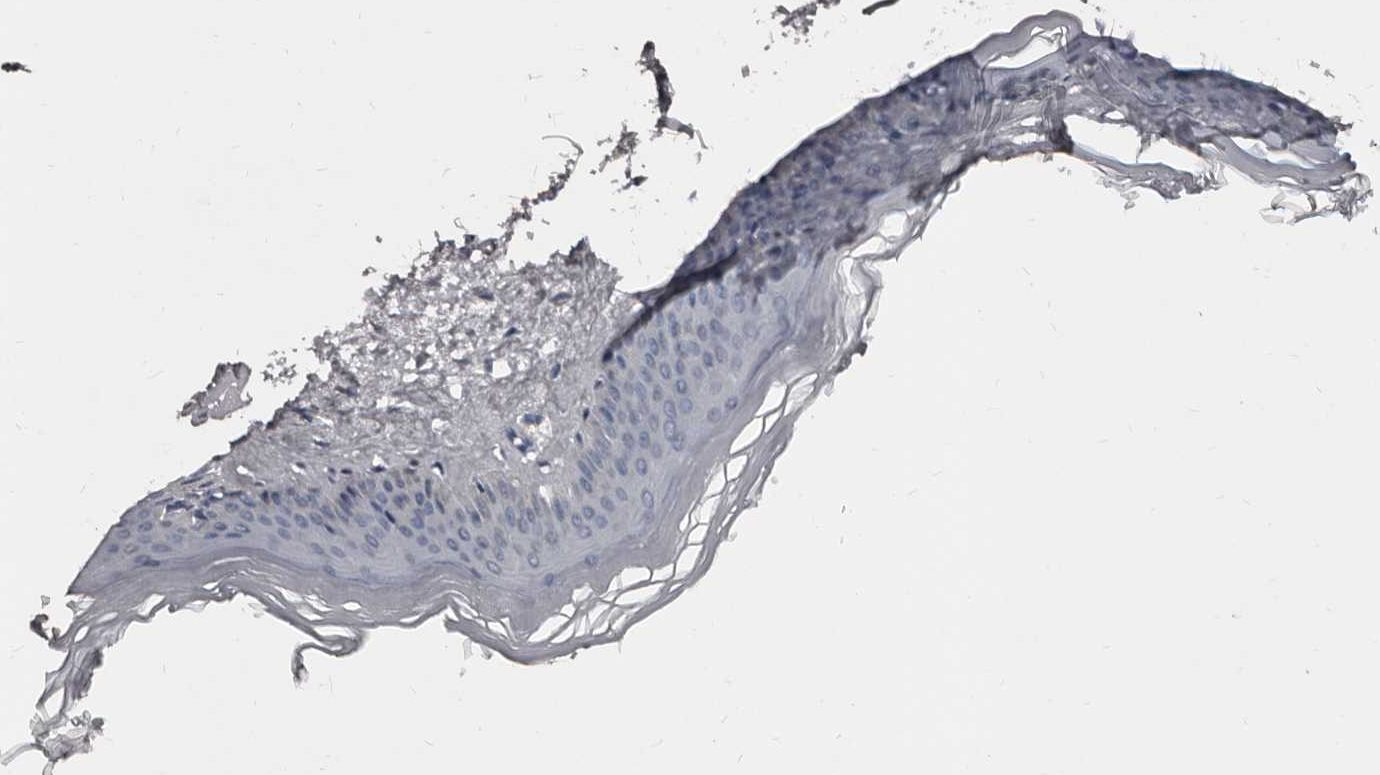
{"staining": {"intensity": "negative", "quantity": "none", "location": "none"}, "tissue": "skin", "cell_type": "Fibroblasts", "image_type": "normal", "snomed": [{"axis": "morphology", "description": "Normal tissue, NOS"}, {"axis": "topography", "description": "Skin"}], "caption": "High power microscopy photomicrograph of an IHC image of unremarkable skin, revealing no significant expression in fibroblasts.", "gene": "GREB1", "patient": {"sex": "female", "age": 27}}